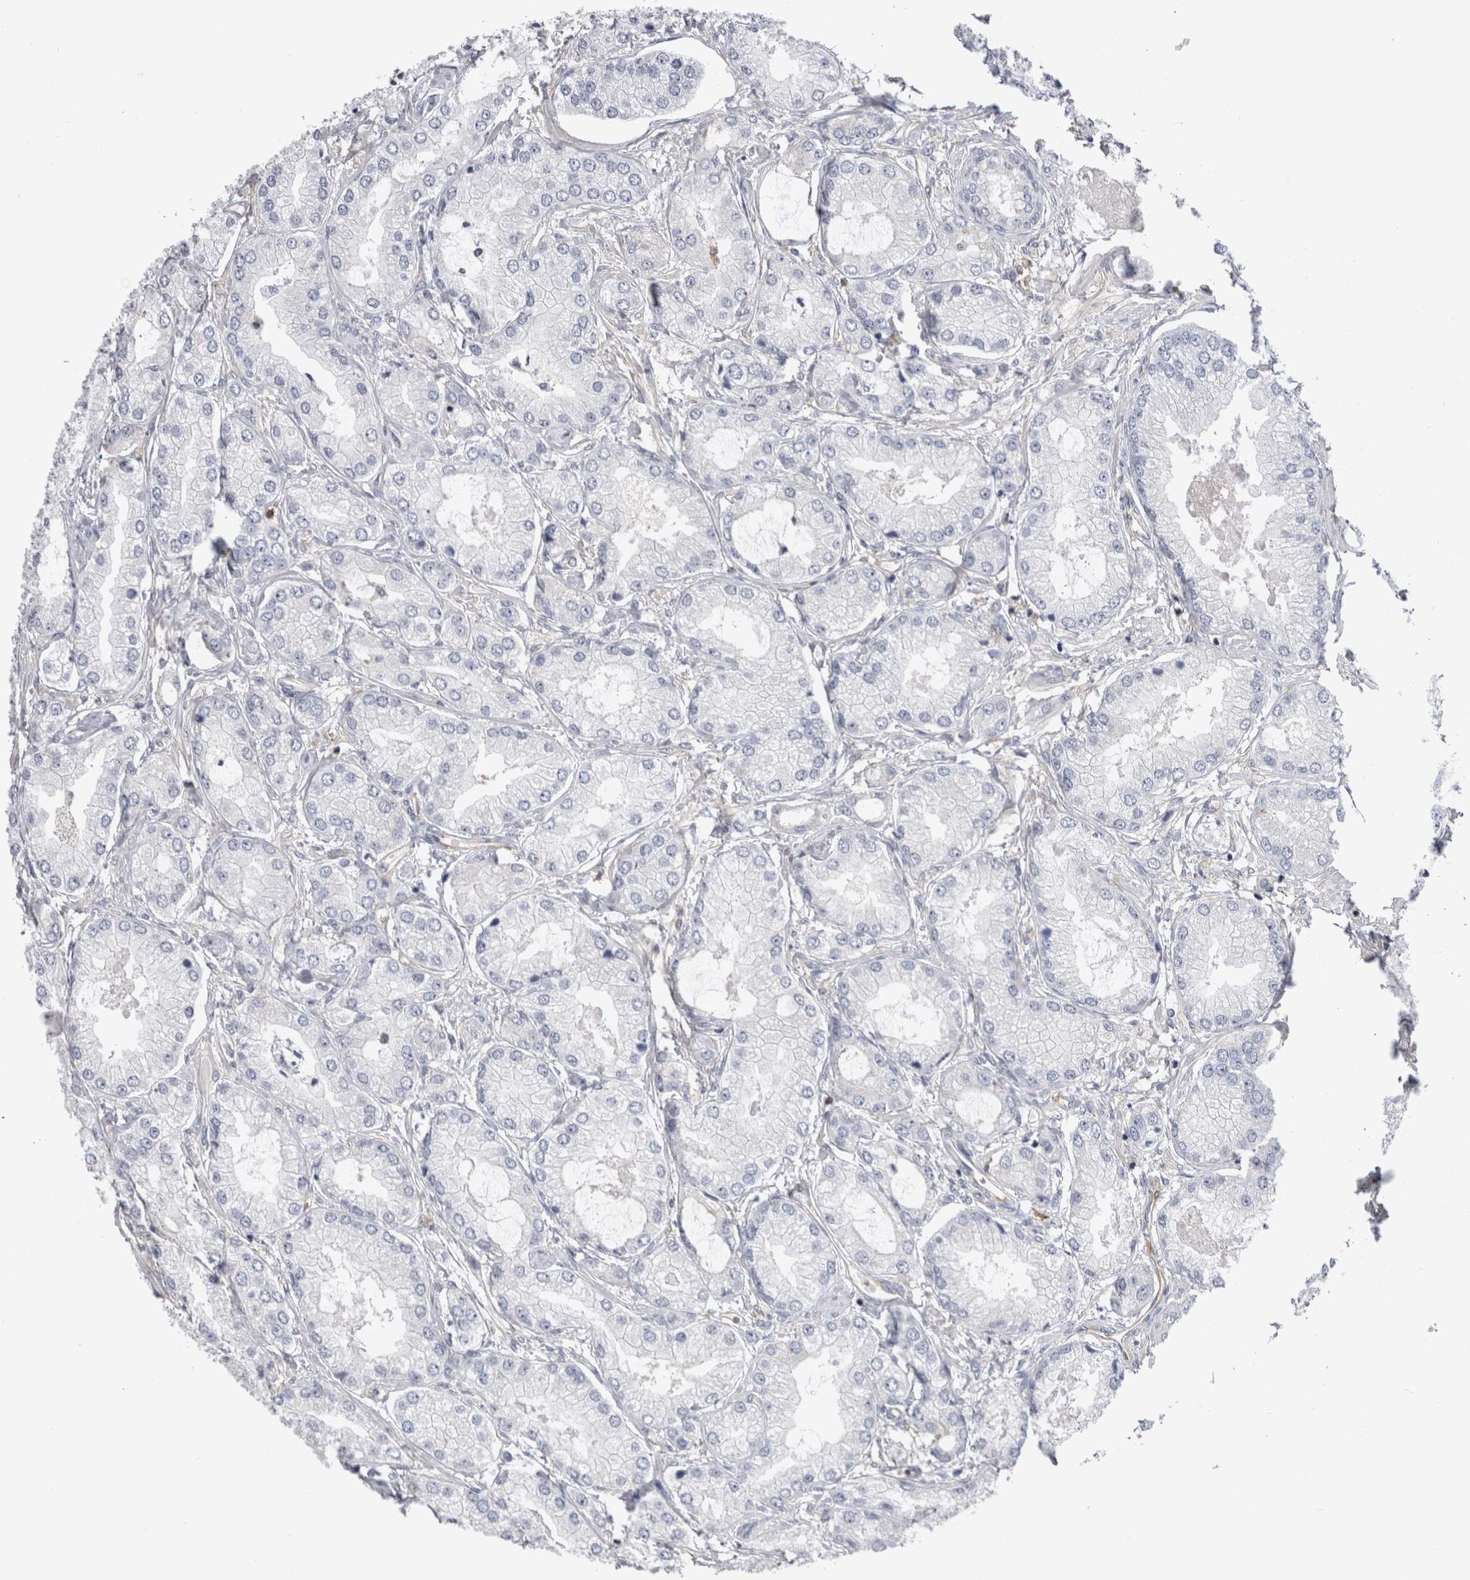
{"staining": {"intensity": "negative", "quantity": "none", "location": "none"}, "tissue": "prostate cancer", "cell_type": "Tumor cells", "image_type": "cancer", "snomed": [{"axis": "morphology", "description": "Adenocarcinoma, Low grade"}, {"axis": "topography", "description": "Prostate"}], "caption": "Immunohistochemistry (IHC) of prostate cancer (low-grade adenocarcinoma) displays no positivity in tumor cells. Nuclei are stained in blue.", "gene": "RAB11FIP1", "patient": {"sex": "male", "age": 62}}